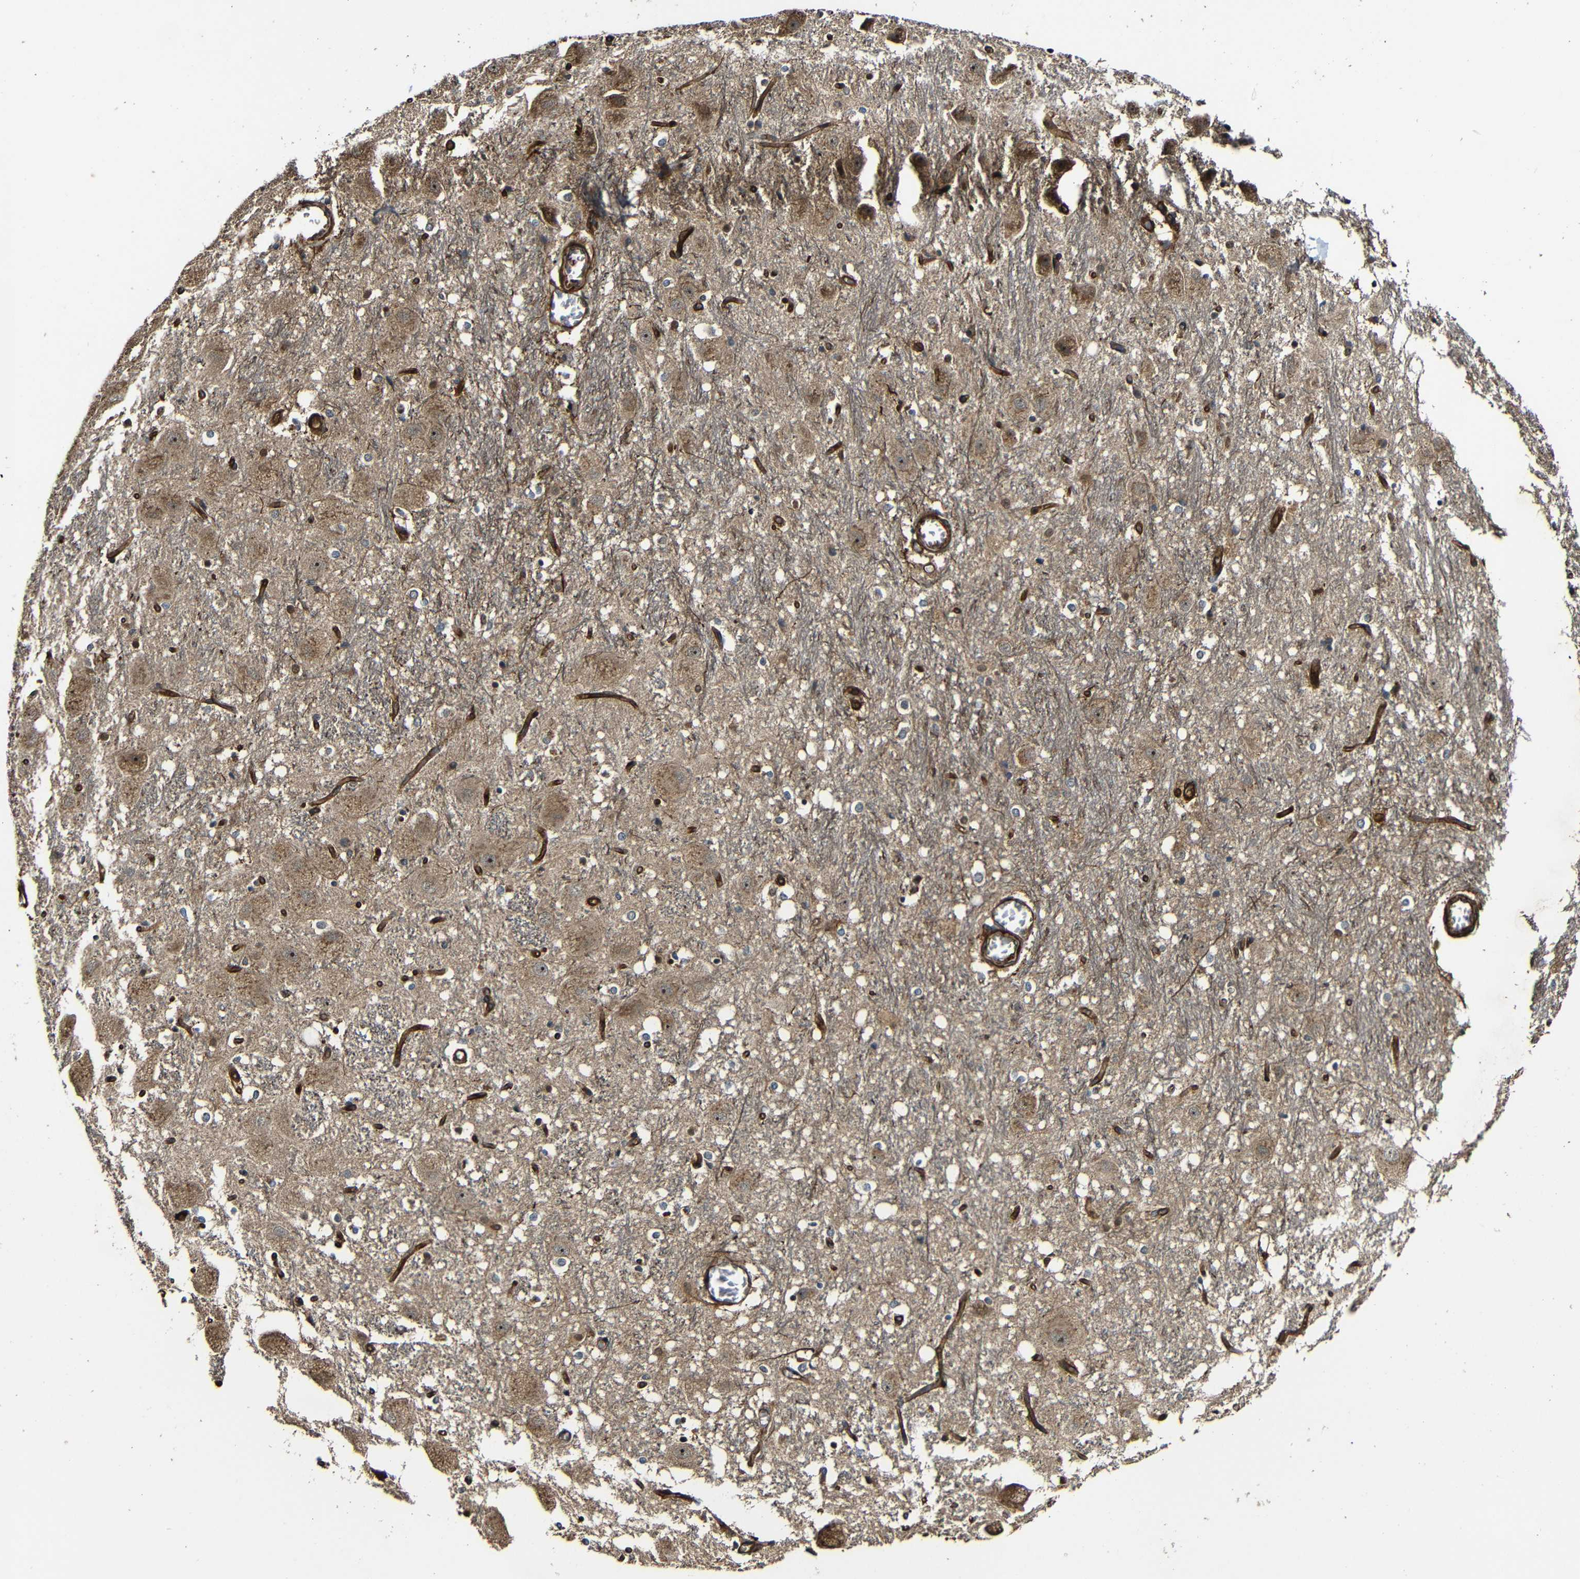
{"staining": {"intensity": "strong", "quantity": "<25%", "location": "cytoplasmic/membranous"}, "tissue": "hippocampus", "cell_type": "Glial cells", "image_type": "normal", "snomed": [{"axis": "morphology", "description": "Normal tissue, NOS"}, {"axis": "topography", "description": "Hippocampus"}], "caption": "Protein analysis of normal hippocampus shows strong cytoplasmic/membranous expression in about <25% of glial cells. (DAB (3,3'-diaminobenzidine) = brown stain, brightfield microscopy at high magnification).", "gene": "RELL1", "patient": {"sex": "female", "age": 19}}